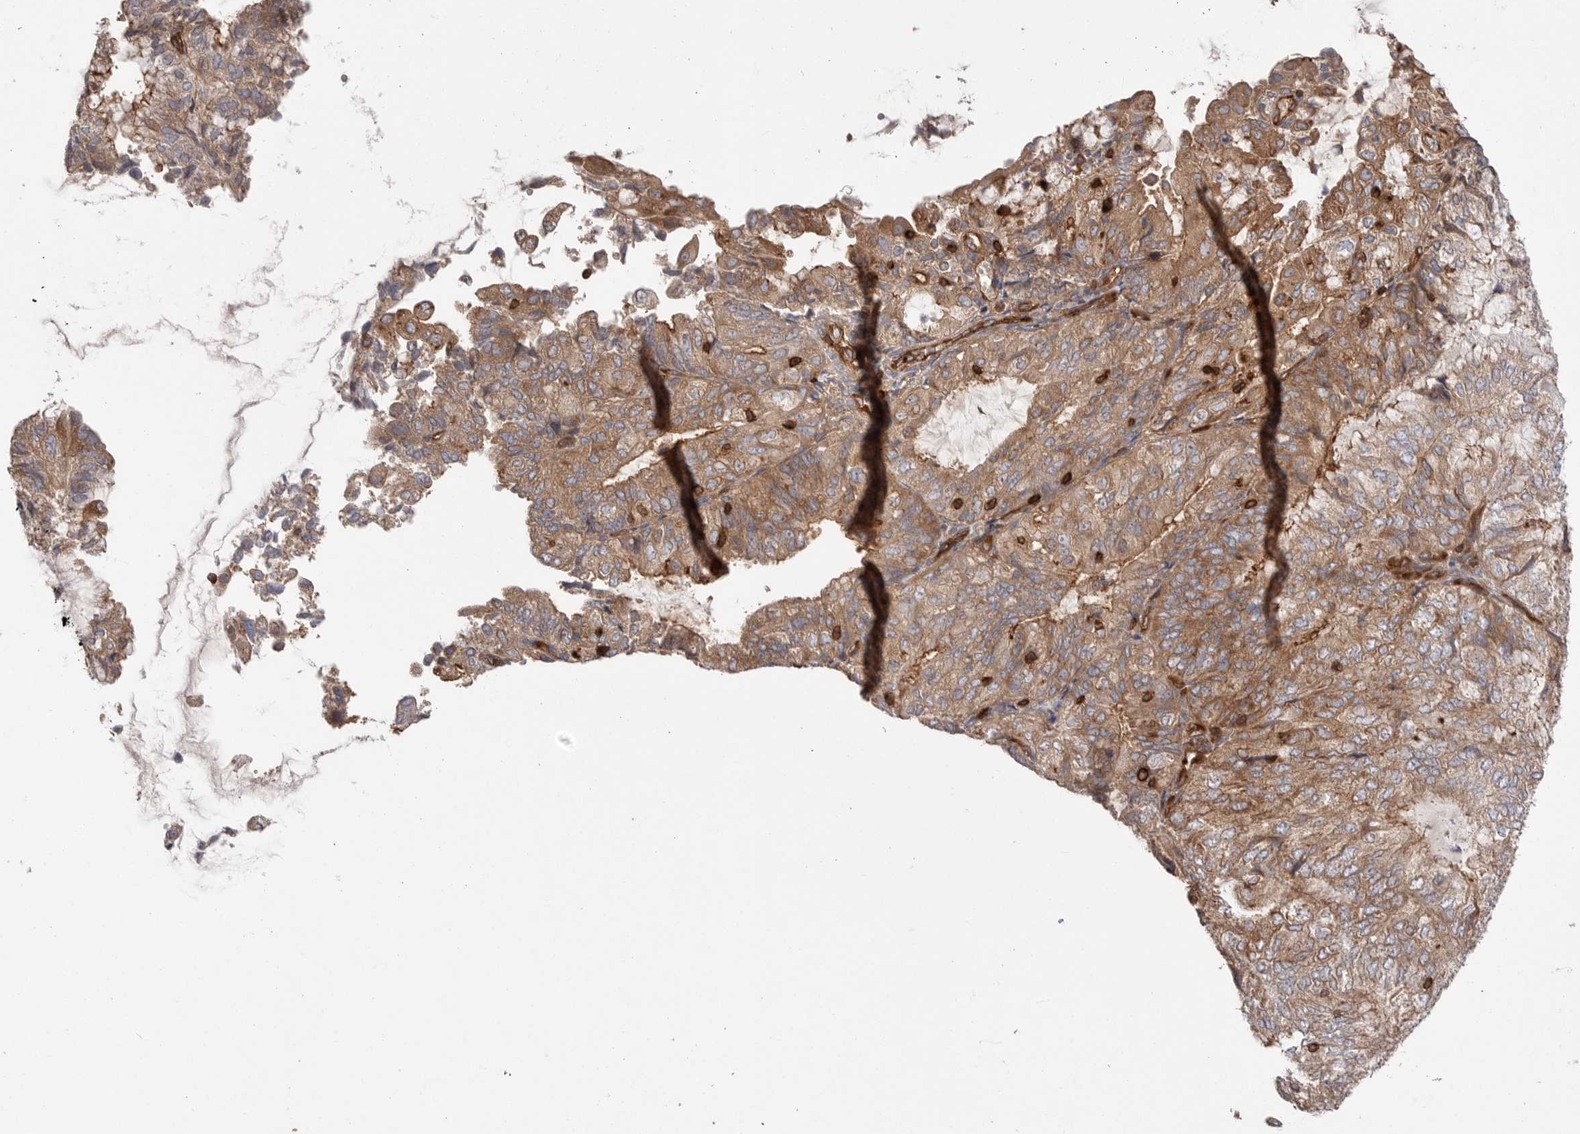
{"staining": {"intensity": "moderate", "quantity": ">75%", "location": "cytoplasmic/membranous"}, "tissue": "endometrial cancer", "cell_type": "Tumor cells", "image_type": "cancer", "snomed": [{"axis": "morphology", "description": "Adenocarcinoma, NOS"}, {"axis": "topography", "description": "Endometrium"}], "caption": "IHC photomicrograph of adenocarcinoma (endometrial) stained for a protein (brown), which displays medium levels of moderate cytoplasmic/membranous staining in approximately >75% of tumor cells.", "gene": "PRKCH", "patient": {"sex": "female", "age": 81}}